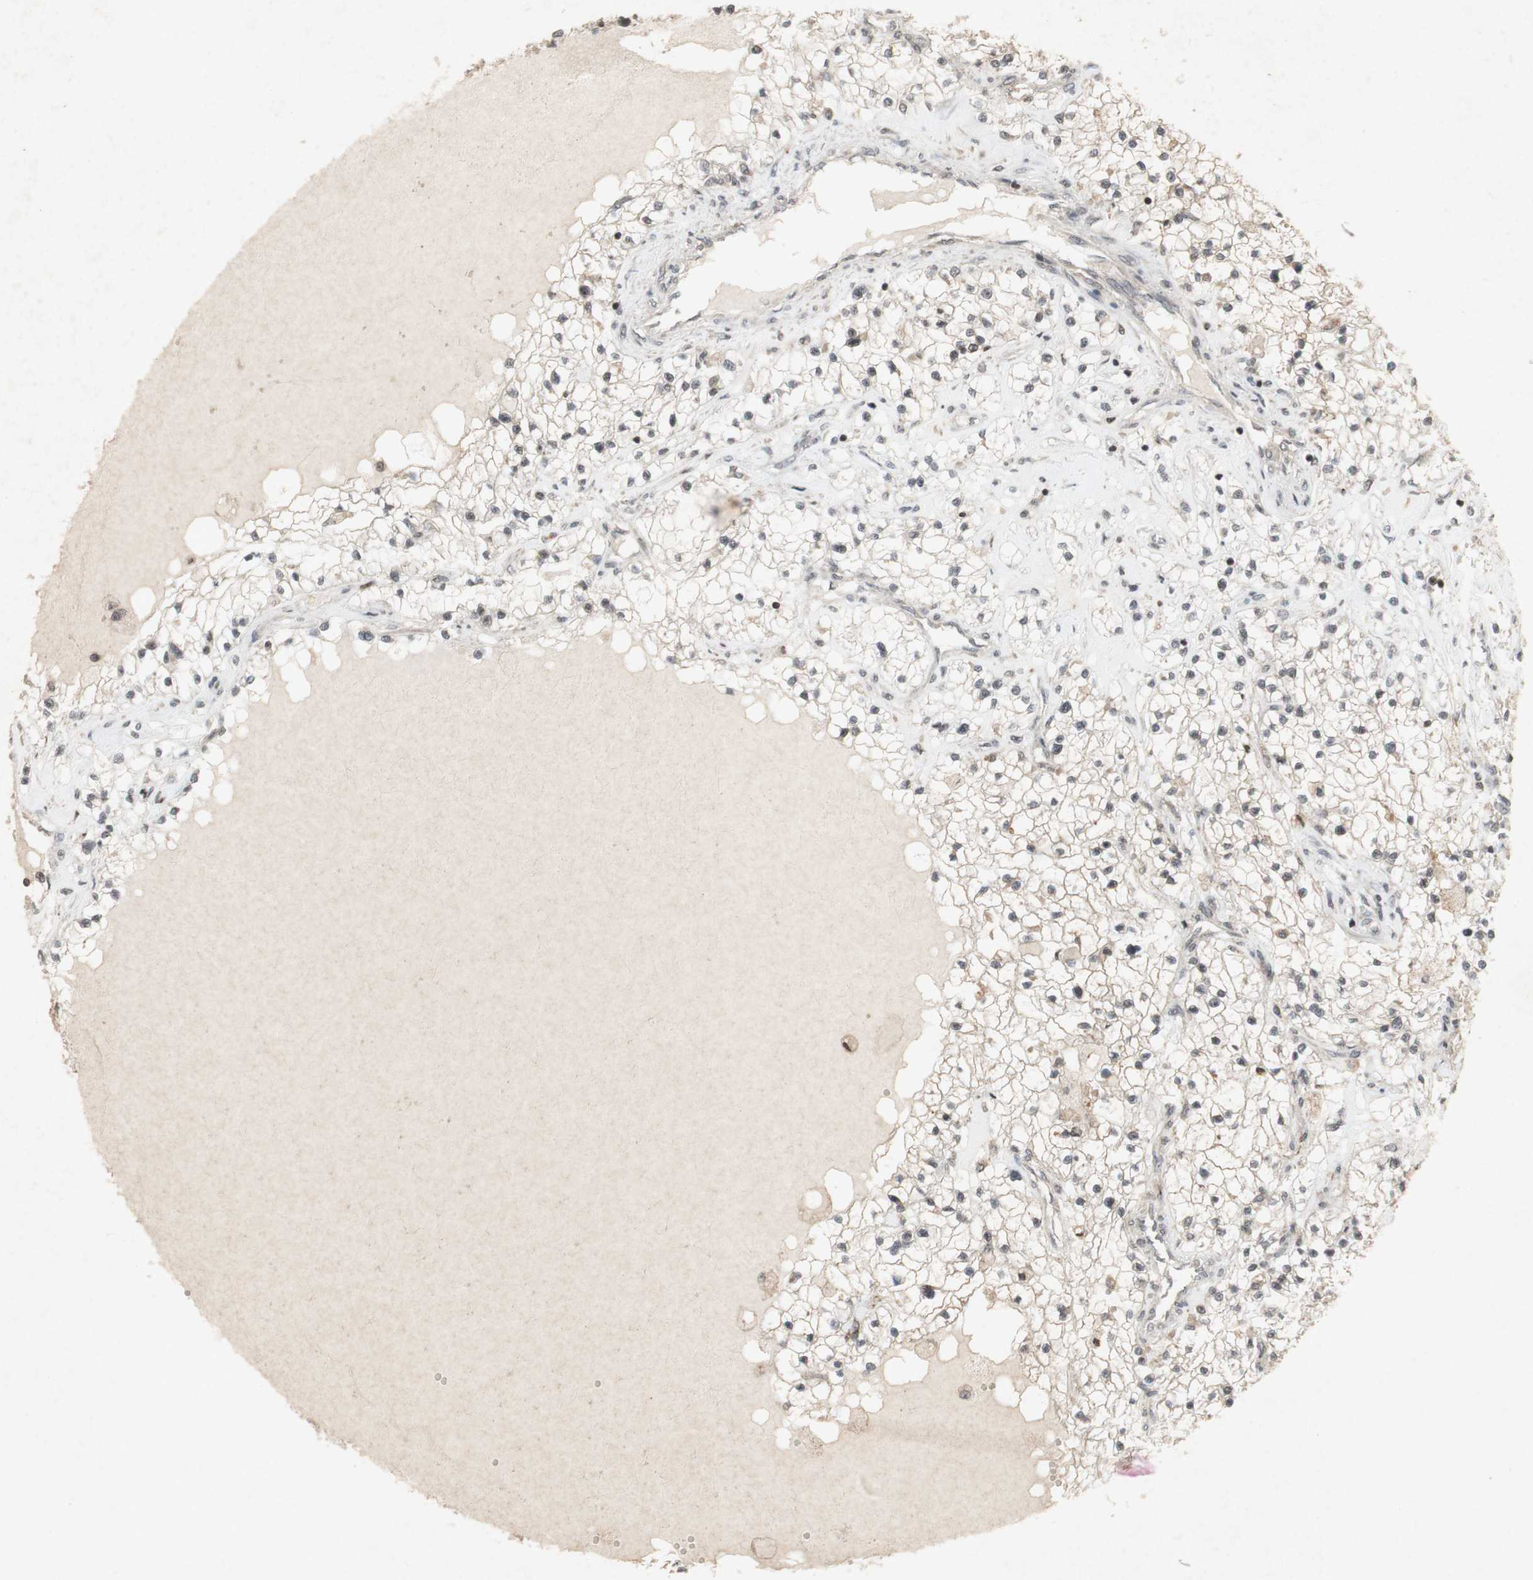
{"staining": {"intensity": "weak", "quantity": ">75%", "location": "cytoplasmic/membranous"}, "tissue": "renal cancer", "cell_type": "Tumor cells", "image_type": "cancer", "snomed": [{"axis": "morphology", "description": "Adenocarcinoma, NOS"}, {"axis": "topography", "description": "Kidney"}], "caption": "Tumor cells reveal low levels of weak cytoplasmic/membranous staining in approximately >75% of cells in renal adenocarcinoma. (DAB (3,3'-diaminobenzidine) = brown stain, brightfield microscopy at high magnification).", "gene": "PLXNA1", "patient": {"sex": "male", "age": 68}}